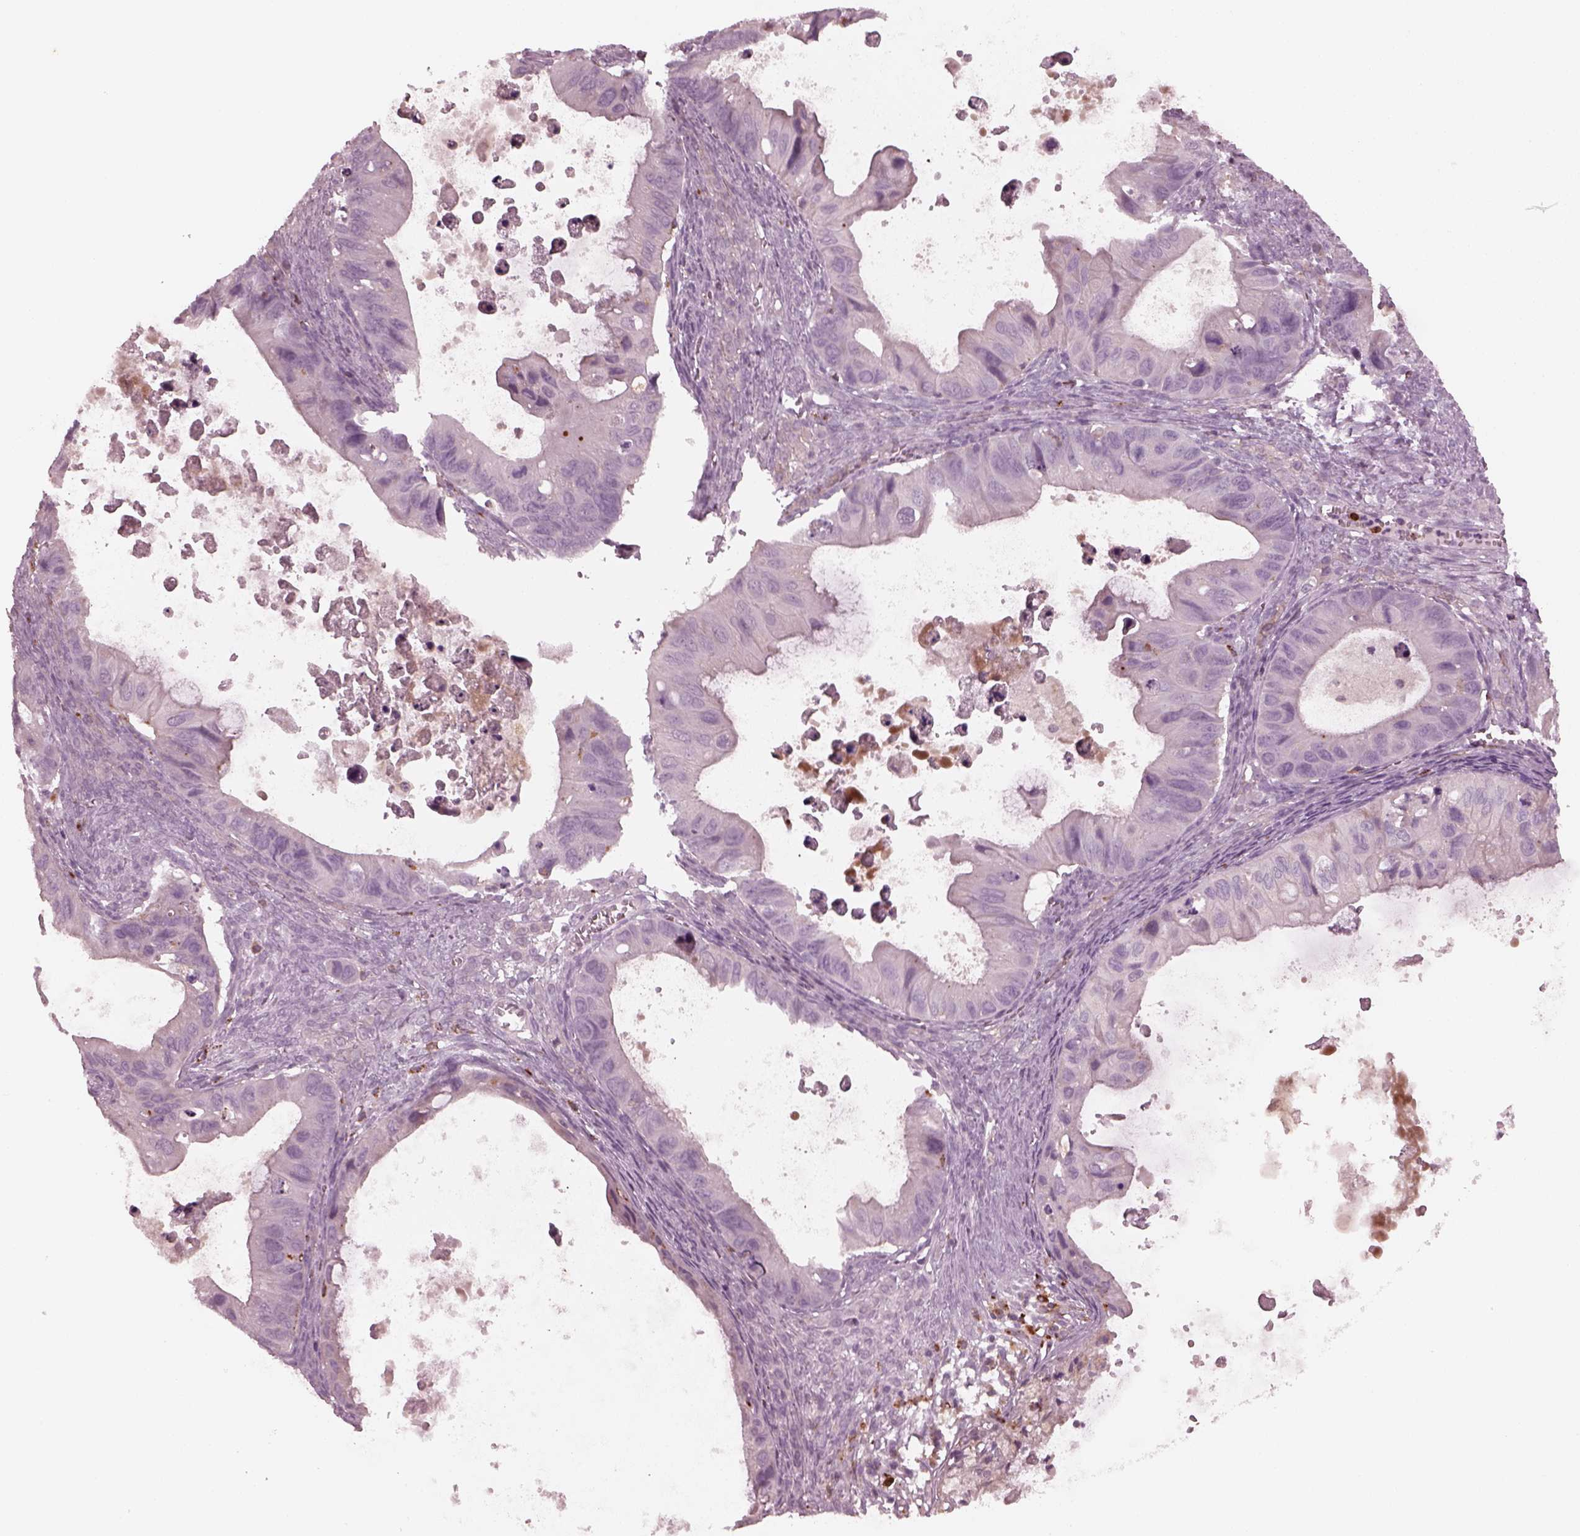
{"staining": {"intensity": "negative", "quantity": "none", "location": "none"}, "tissue": "ovarian cancer", "cell_type": "Tumor cells", "image_type": "cancer", "snomed": [{"axis": "morphology", "description": "Cystadenocarcinoma, mucinous, NOS"}, {"axis": "topography", "description": "Ovary"}], "caption": "Tumor cells are negative for brown protein staining in ovarian cancer. The staining is performed using DAB (3,3'-diaminobenzidine) brown chromogen with nuclei counter-stained in using hematoxylin.", "gene": "SLAMF8", "patient": {"sex": "female", "age": 64}}